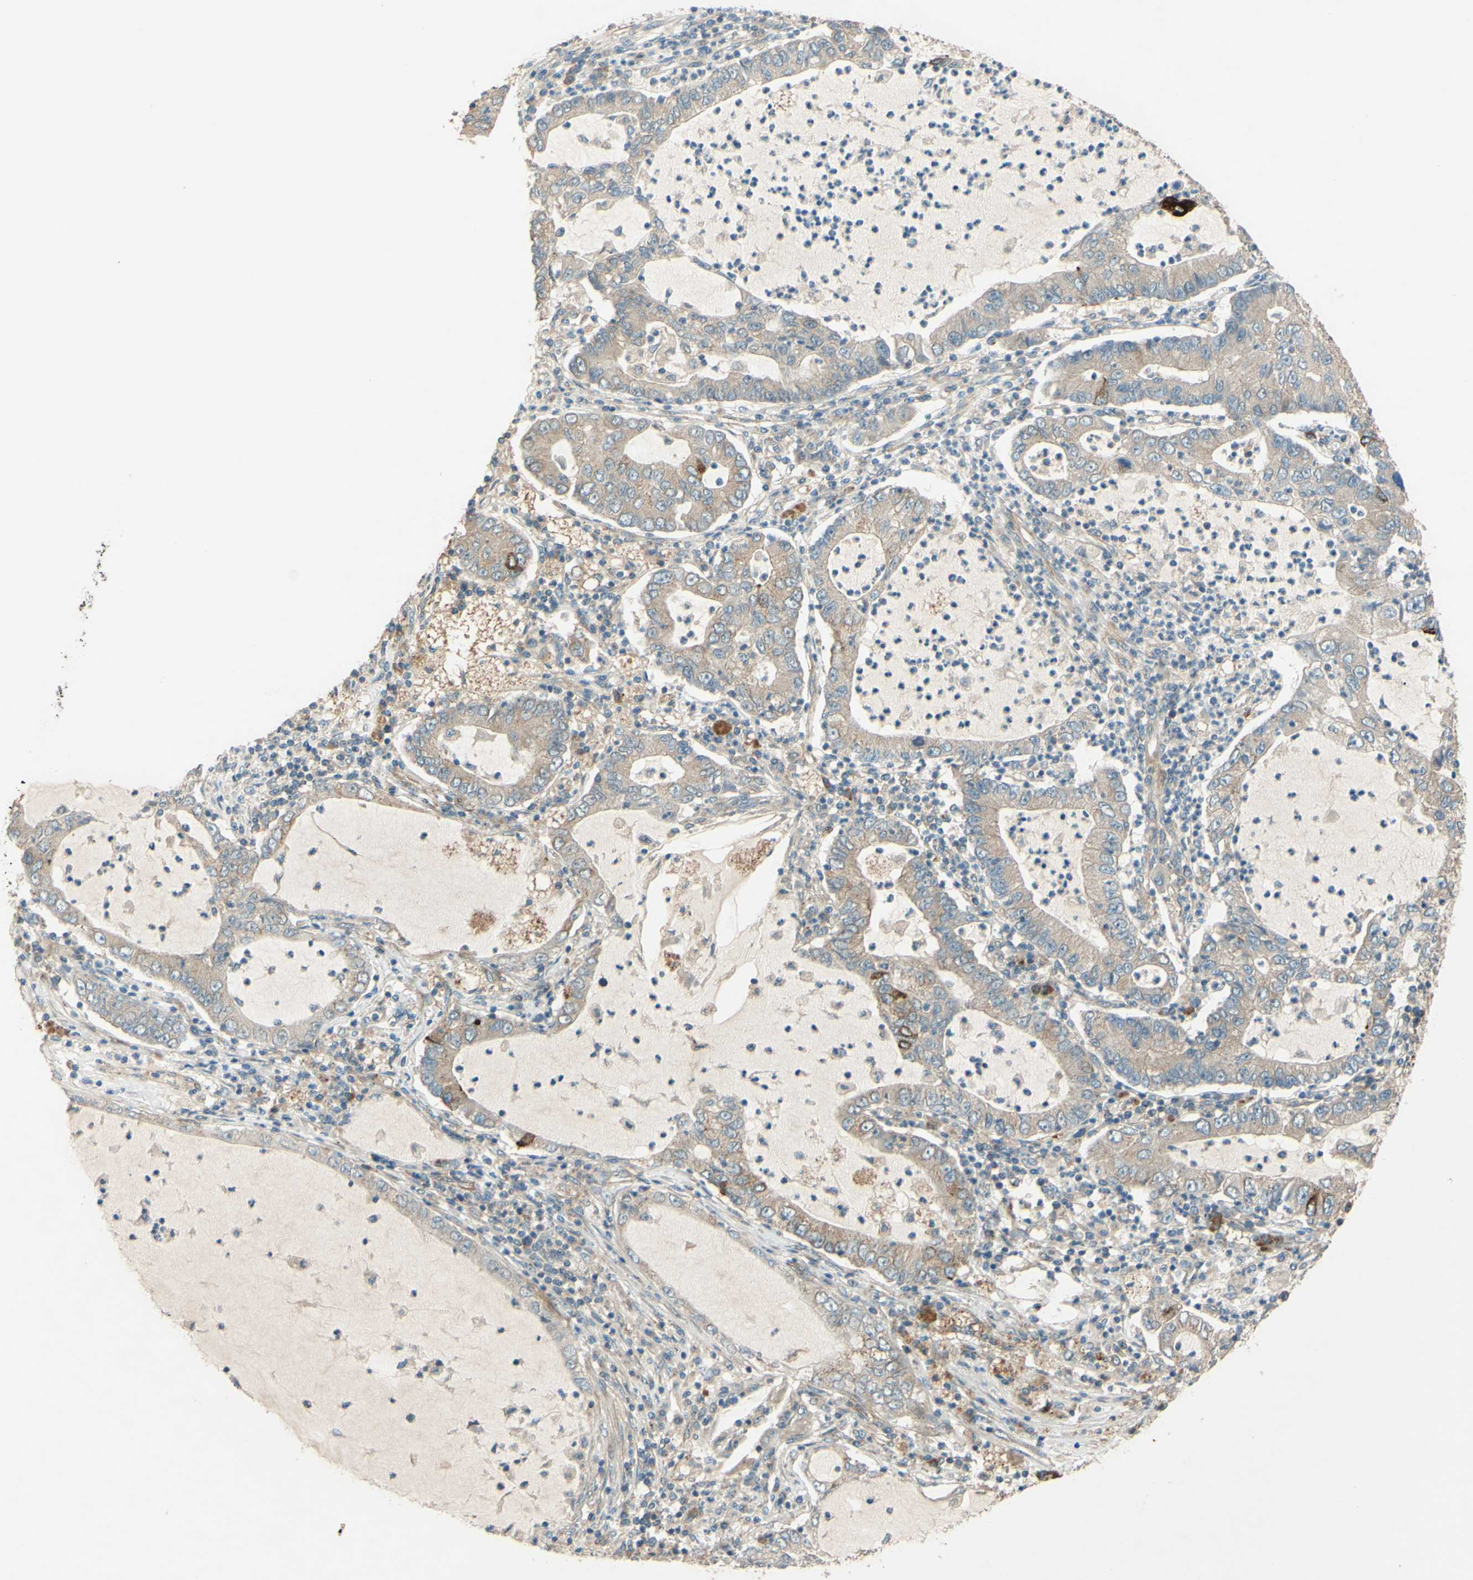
{"staining": {"intensity": "weak", "quantity": ">75%", "location": "cytoplasmic/membranous"}, "tissue": "lung cancer", "cell_type": "Tumor cells", "image_type": "cancer", "snomed": [{"axis": "morphology", "description": "Adenocarcinoma, NOS"}, {"axis": "topography", "description": "Lung"}], "caption": "A photomicrograph of human lung adenocarcinoma stained for a protein demonstrates weak cytoplasmic/membranous brown staining in tumor cells.", "gene": "ADAM17", "patient": {"sex": "female", "age": 51}}